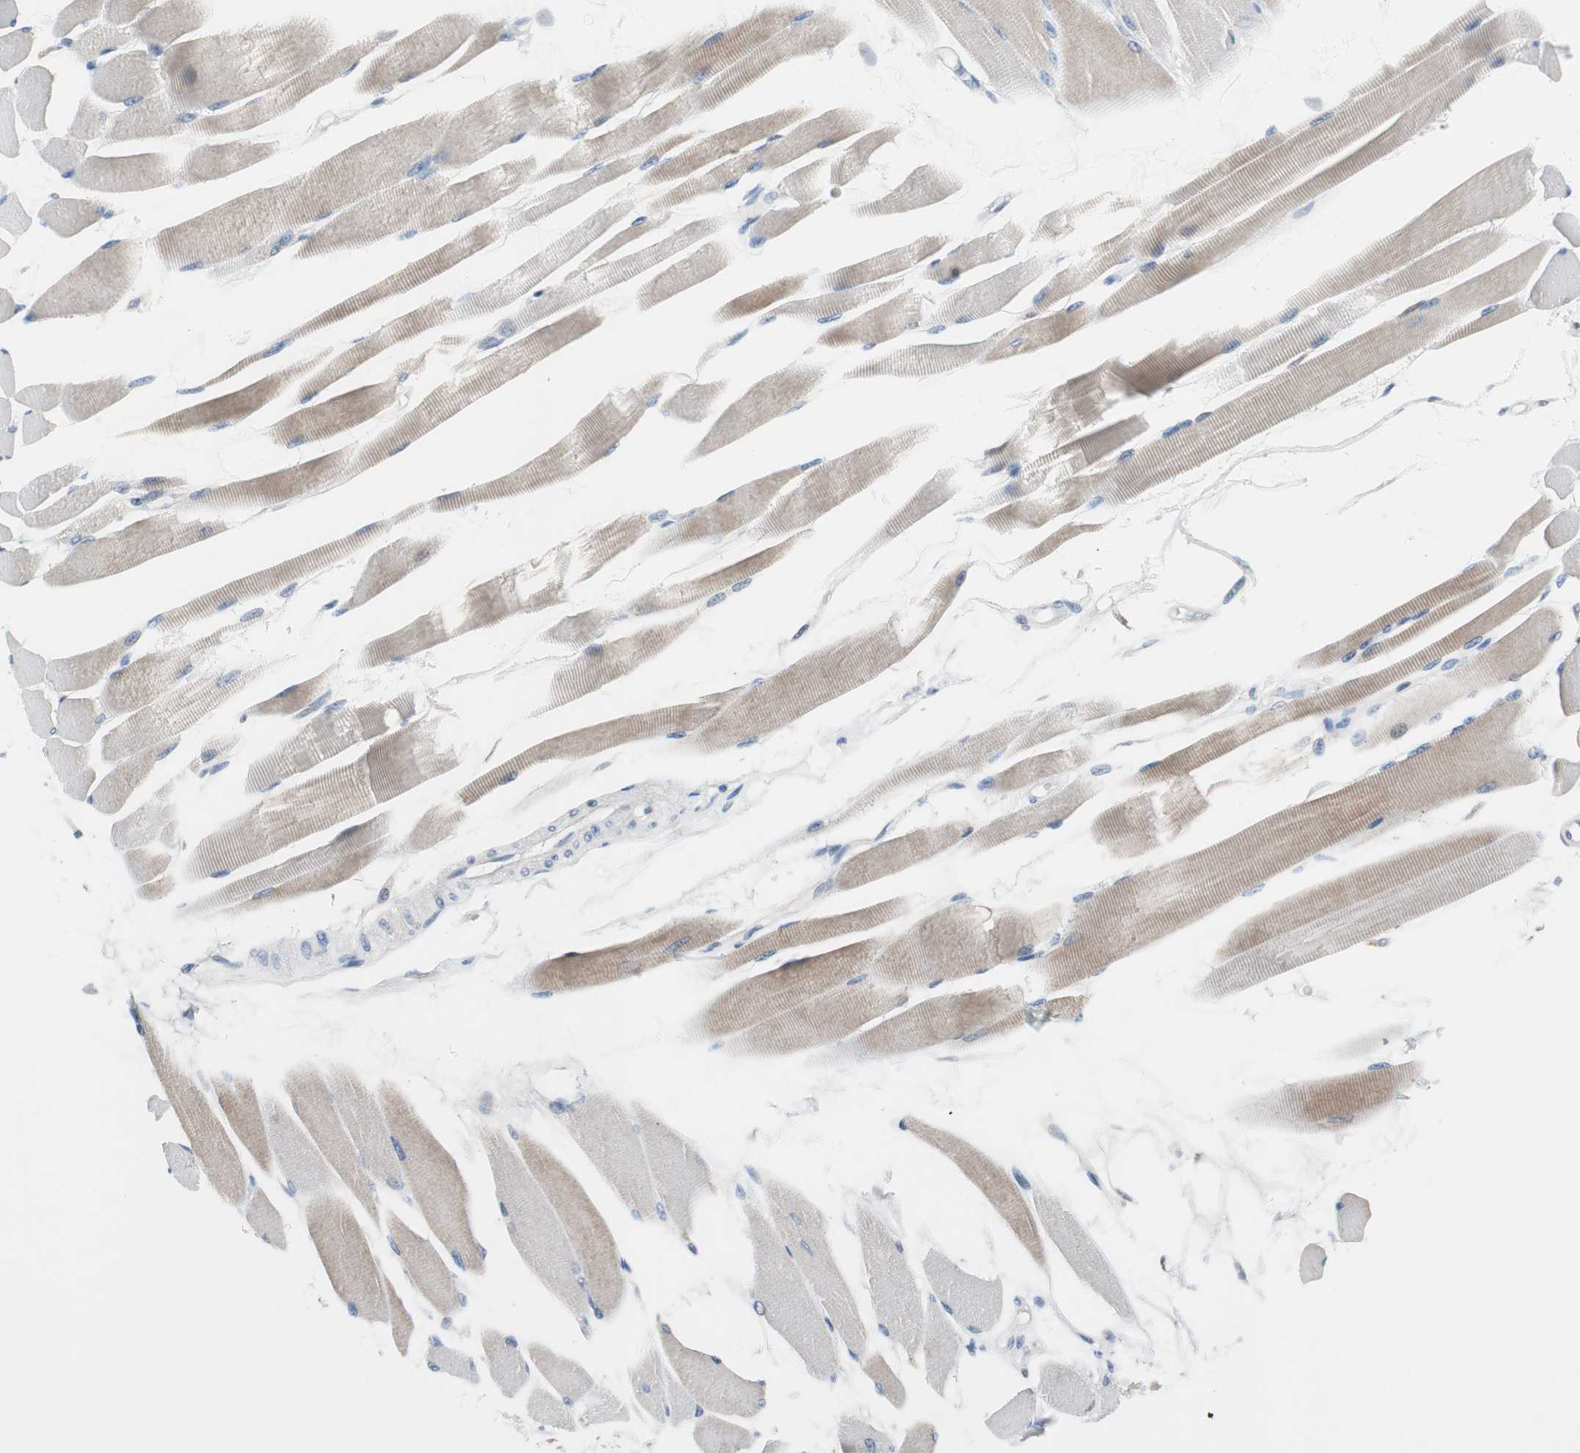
{"staining": {"intensity": "weak", "quantity": "25%-75%", "location": "cytoplasmic/membranous"}, "tissue": "skeletal muscle", "cell_type": "Myocytes", "image_type": "normal", "snomed": [{"axis": "morphology", "description": "Normal tissue, NOS"}, {"axis": "topography", "description": "Skeletal muscle"}, {"axis": "topography", "description": "Peripheral nerve tissue"}], "caption": "The image demonstrates a brown stain indicating the presence of a protein in the cytoplasmic/membranous of myocytes in skeletal muscle.", "gene": "GRHL1", "patient": {"sex": "female", "age": 84}}